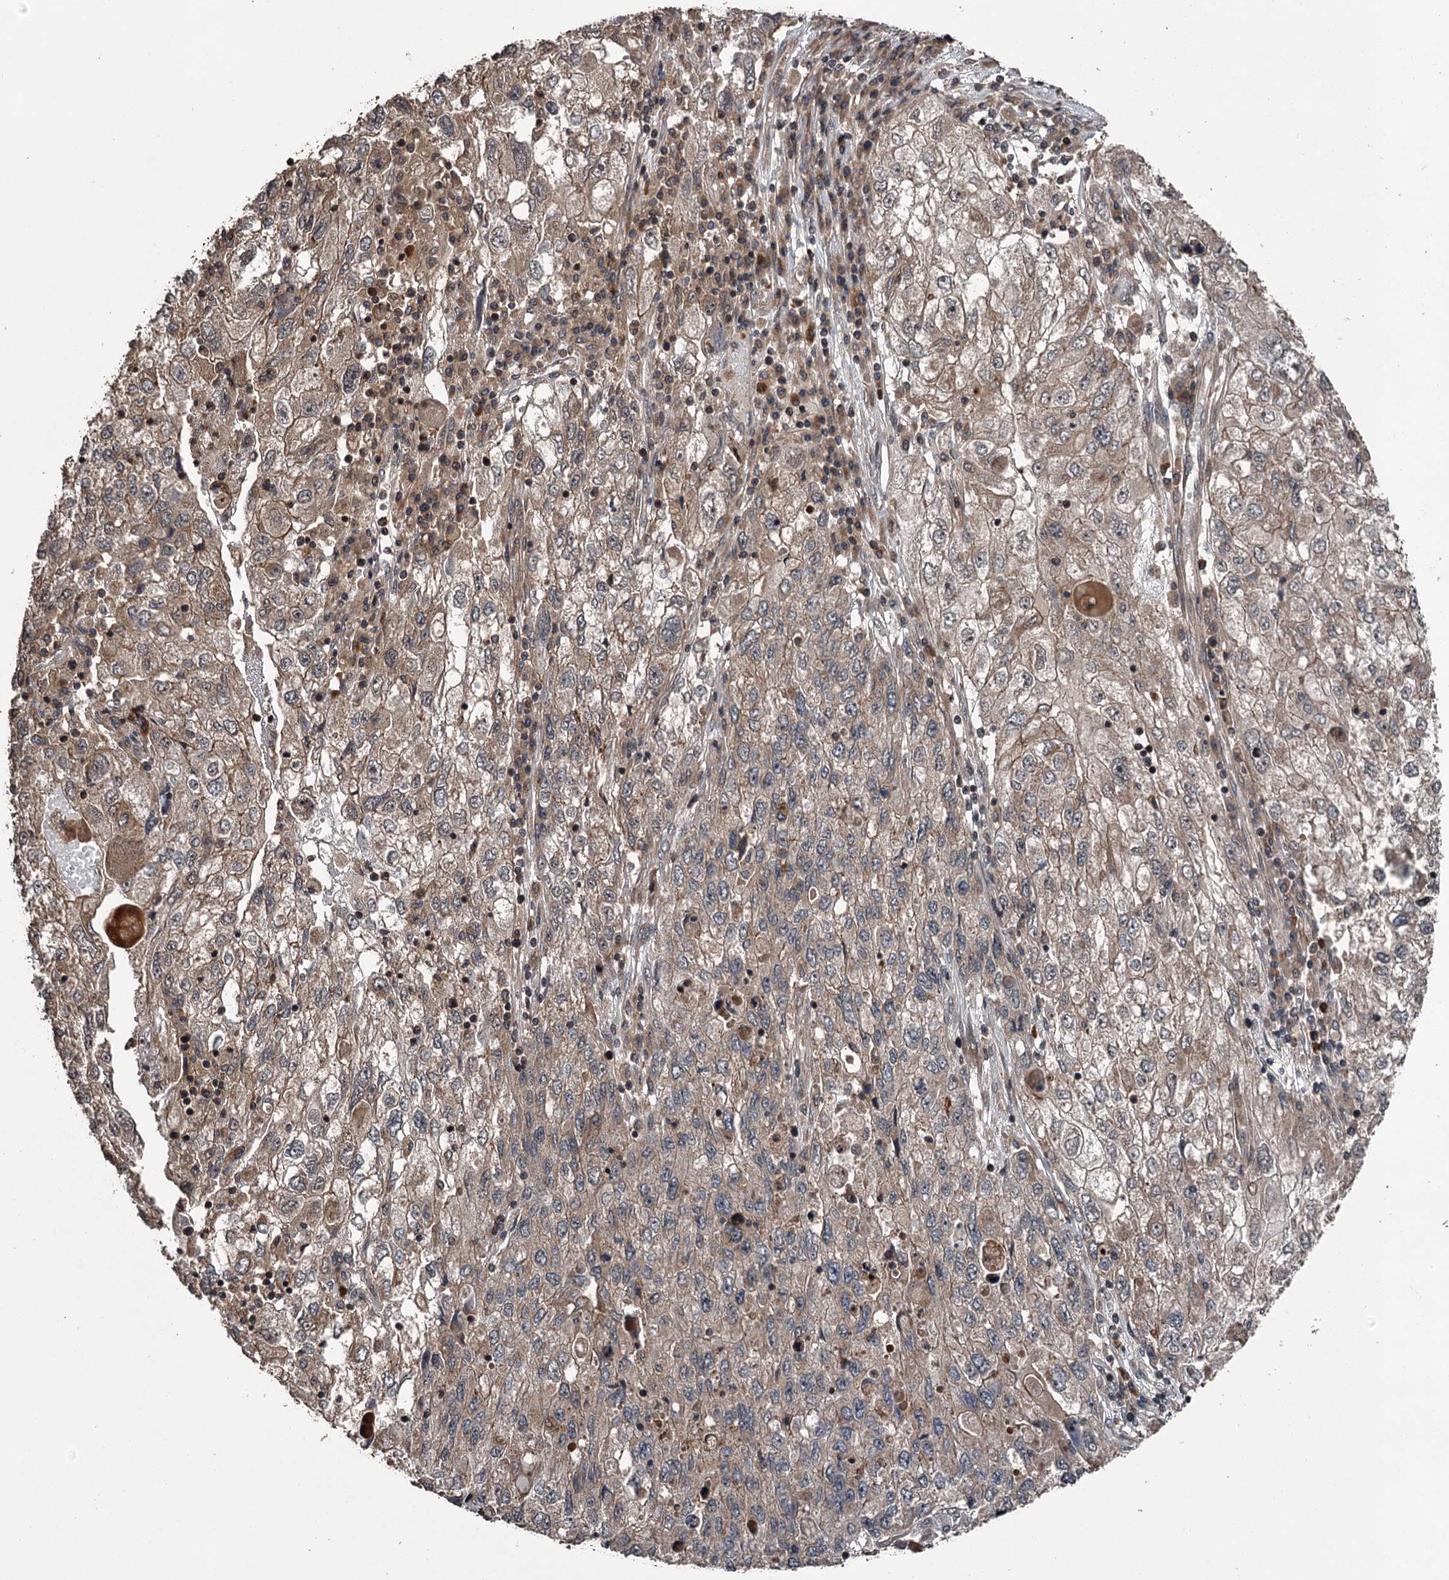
{"staining": {"intensity": "moderate", "quantity": "25%-75%", "location": "cytoplasmic/membranous"}, "tissue": "endometrial cancer", "cell_type": "Tumor cells", "image_type": "cancer", "snomed": [{"axis": "morphology", "description": "Adenocarcinoma, NOS"}, {"axis": "topography", "description": "Endometrium"}], "caption": "Protein expression analysis of endometrial adenocarcinoma shows moderate cytoplasmic/membranous expression in approximately 25%-75% of tumor cells.", "gene": "RAB21", "patient": {"sex": "female", "age": 49}}